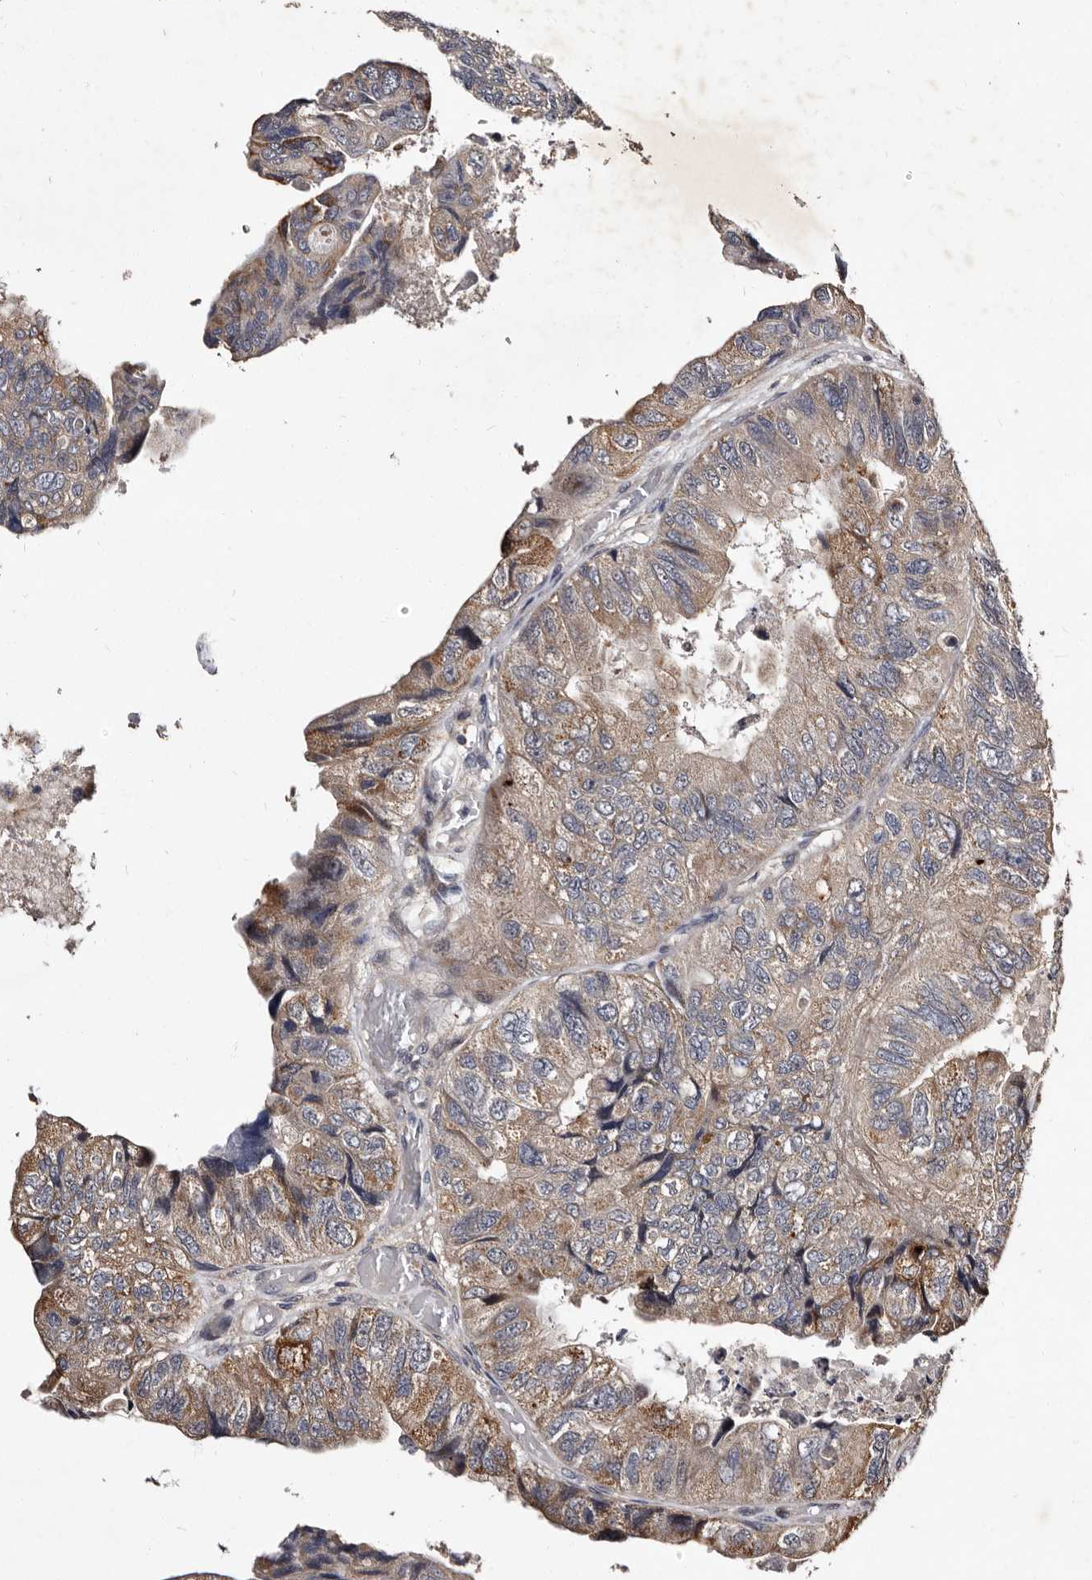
{"staining": {"intensity": "moderate", "quantity": "<25%", "location": "cytoplasmic/membranous"}, "tissue": "colorectal cancer", "cell_type": "Tumor cells", "image_type": "cancer", "snomed": [{"axis": "morphology", "description": "Adenocarcinoma, NOS"}, {"axis": "topography", "description": "Rectum"}], "caption": "This histopathology image shows adenocarcinoma (colorectal) stained with immunohistochemistry to label a protein in brown. The cytoplasmic/membranous of tumor cells show moderate positivity for the protein. Nuclei are counter-stained blue.", "gene": "MKRN3", "patient": {"sex": "male", "age": 63}}